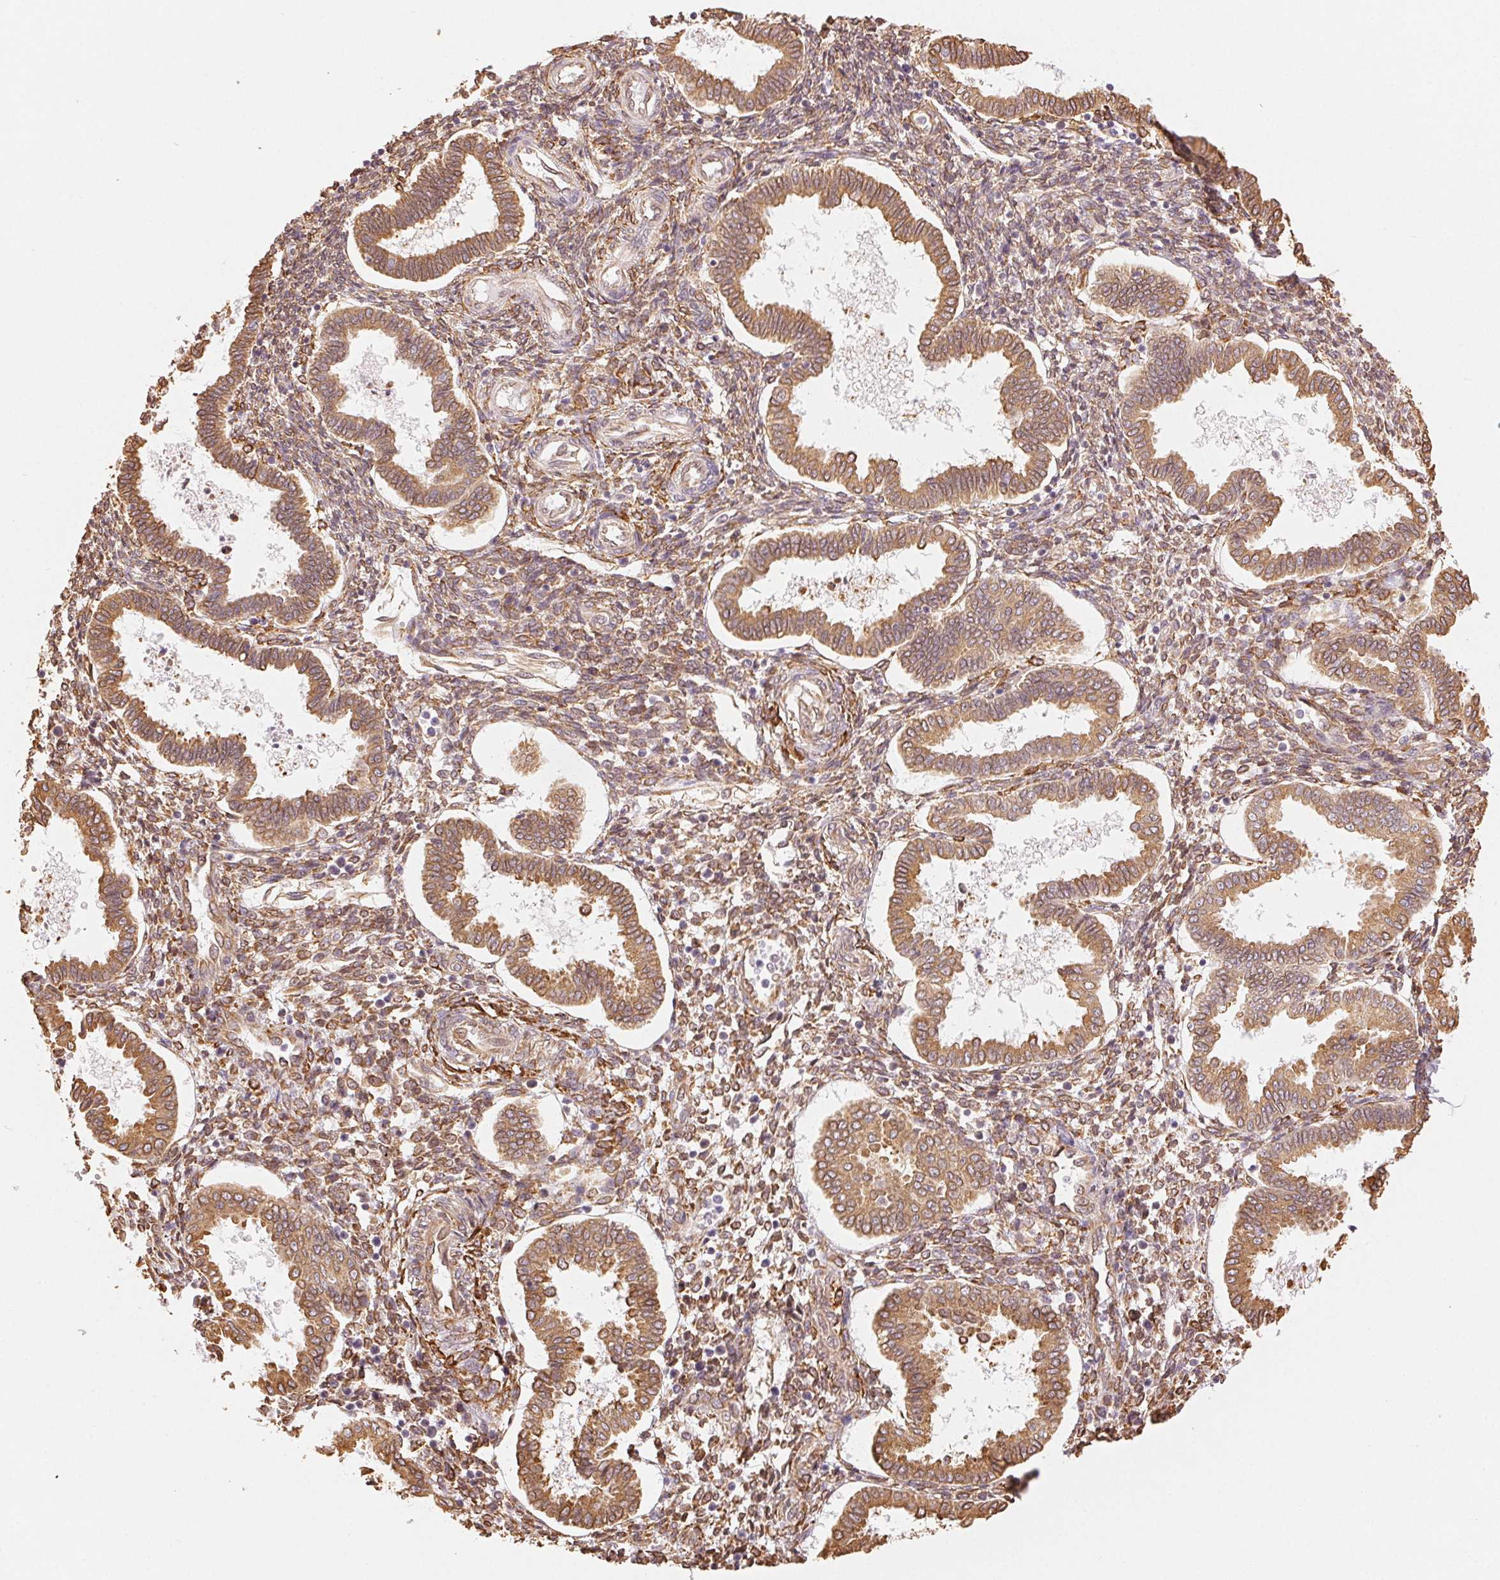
{"staining": {"intensity": "moderate", "quantity": "25%-75%", "location": "cytoplasmic/membranous"}, "tissue": "endometrium", "cell_type": "Cells in endometrial stroma", "image_type": "normal", "snomed": [{"axis": "morphology", "description": "Normal tissue, NOS"}, {"axis": "topography", "description": "Endometrium"}], "caption": "A medium amount of moderate cytoplasmic/membranous expression is seen in approximately 25%-75% of cells in endometrial stroma in unremarkable endometrium.", "gene": "RCN3", "patient": {"sex": "female", "age": 24}}